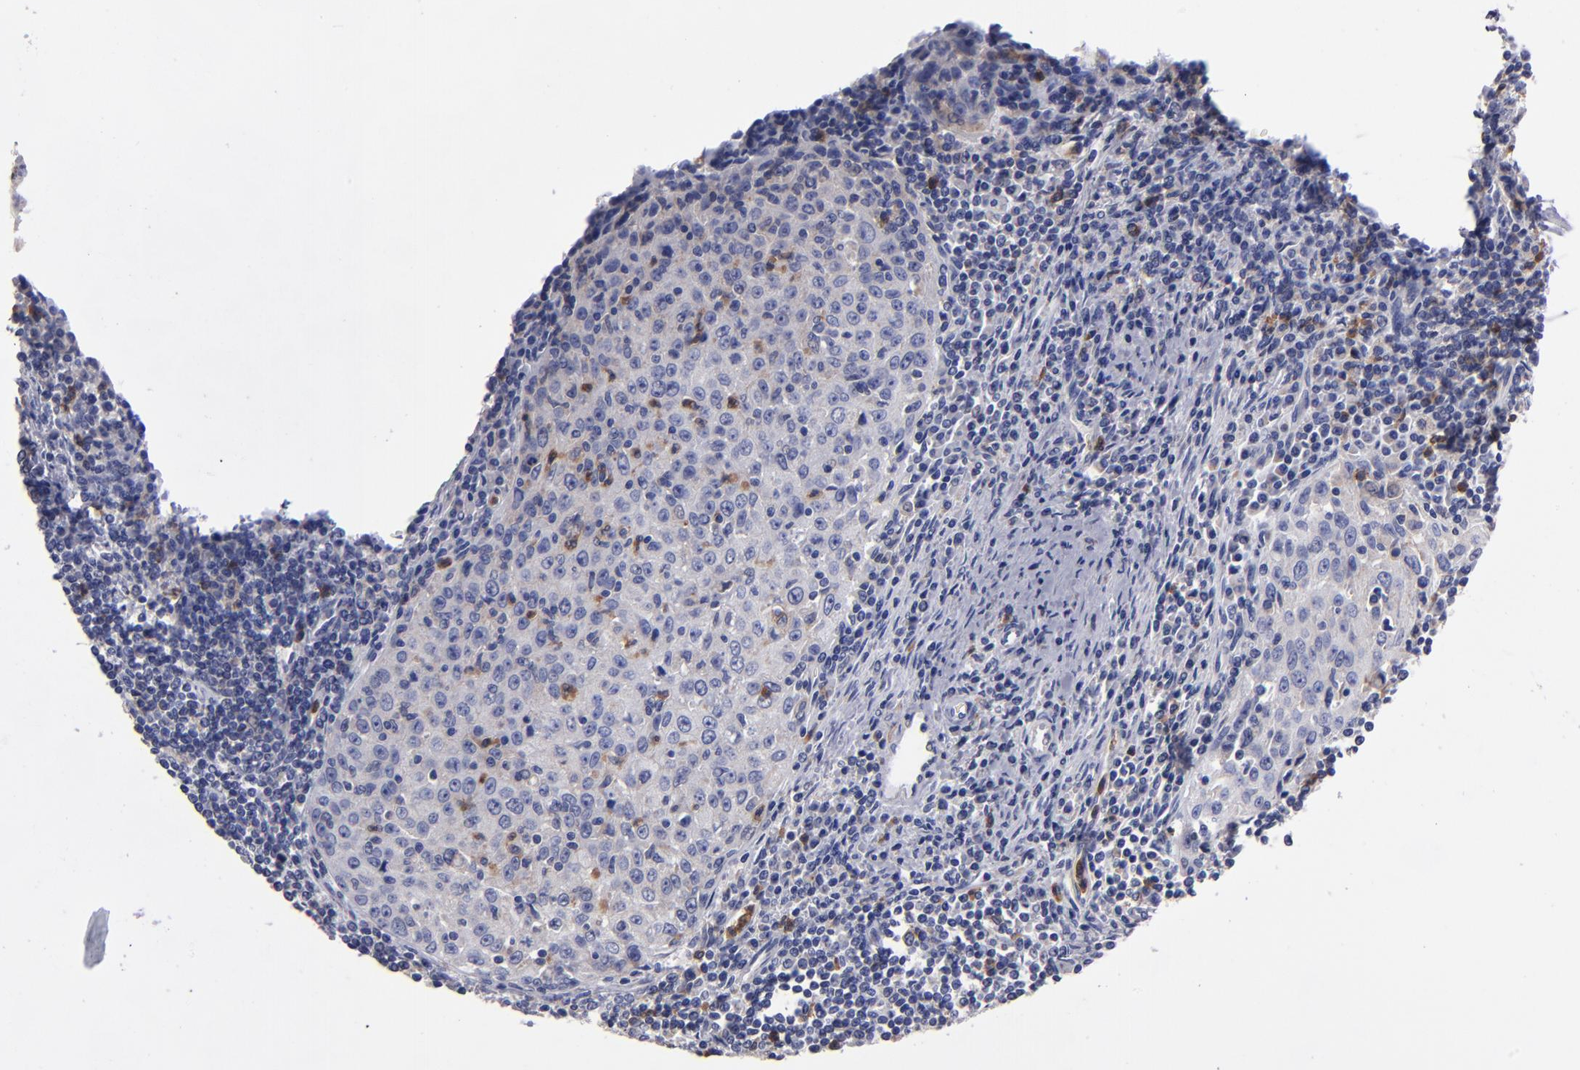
{"staining": {"intensity": "weak", "quantity": ">75%", "location": "cytoplasmic/membranous"}, "tissue": "cervical cancer", "cell_type": "Tumor cells", "image_type": "cancer", "snomed": [{"axis": "morphology", "description": "Squamous cell carcinoma, NOS"}, {"axis": "topography", "description": "Cervix"}], "caption": "Tumor cells show low levels of weak cytoplasmic/membranous expression in about >75% of cells in human cervical cancer (squamous cell carcinoma).", "gene": "FGR", "patient": {"sex": "female", "age": 27}}